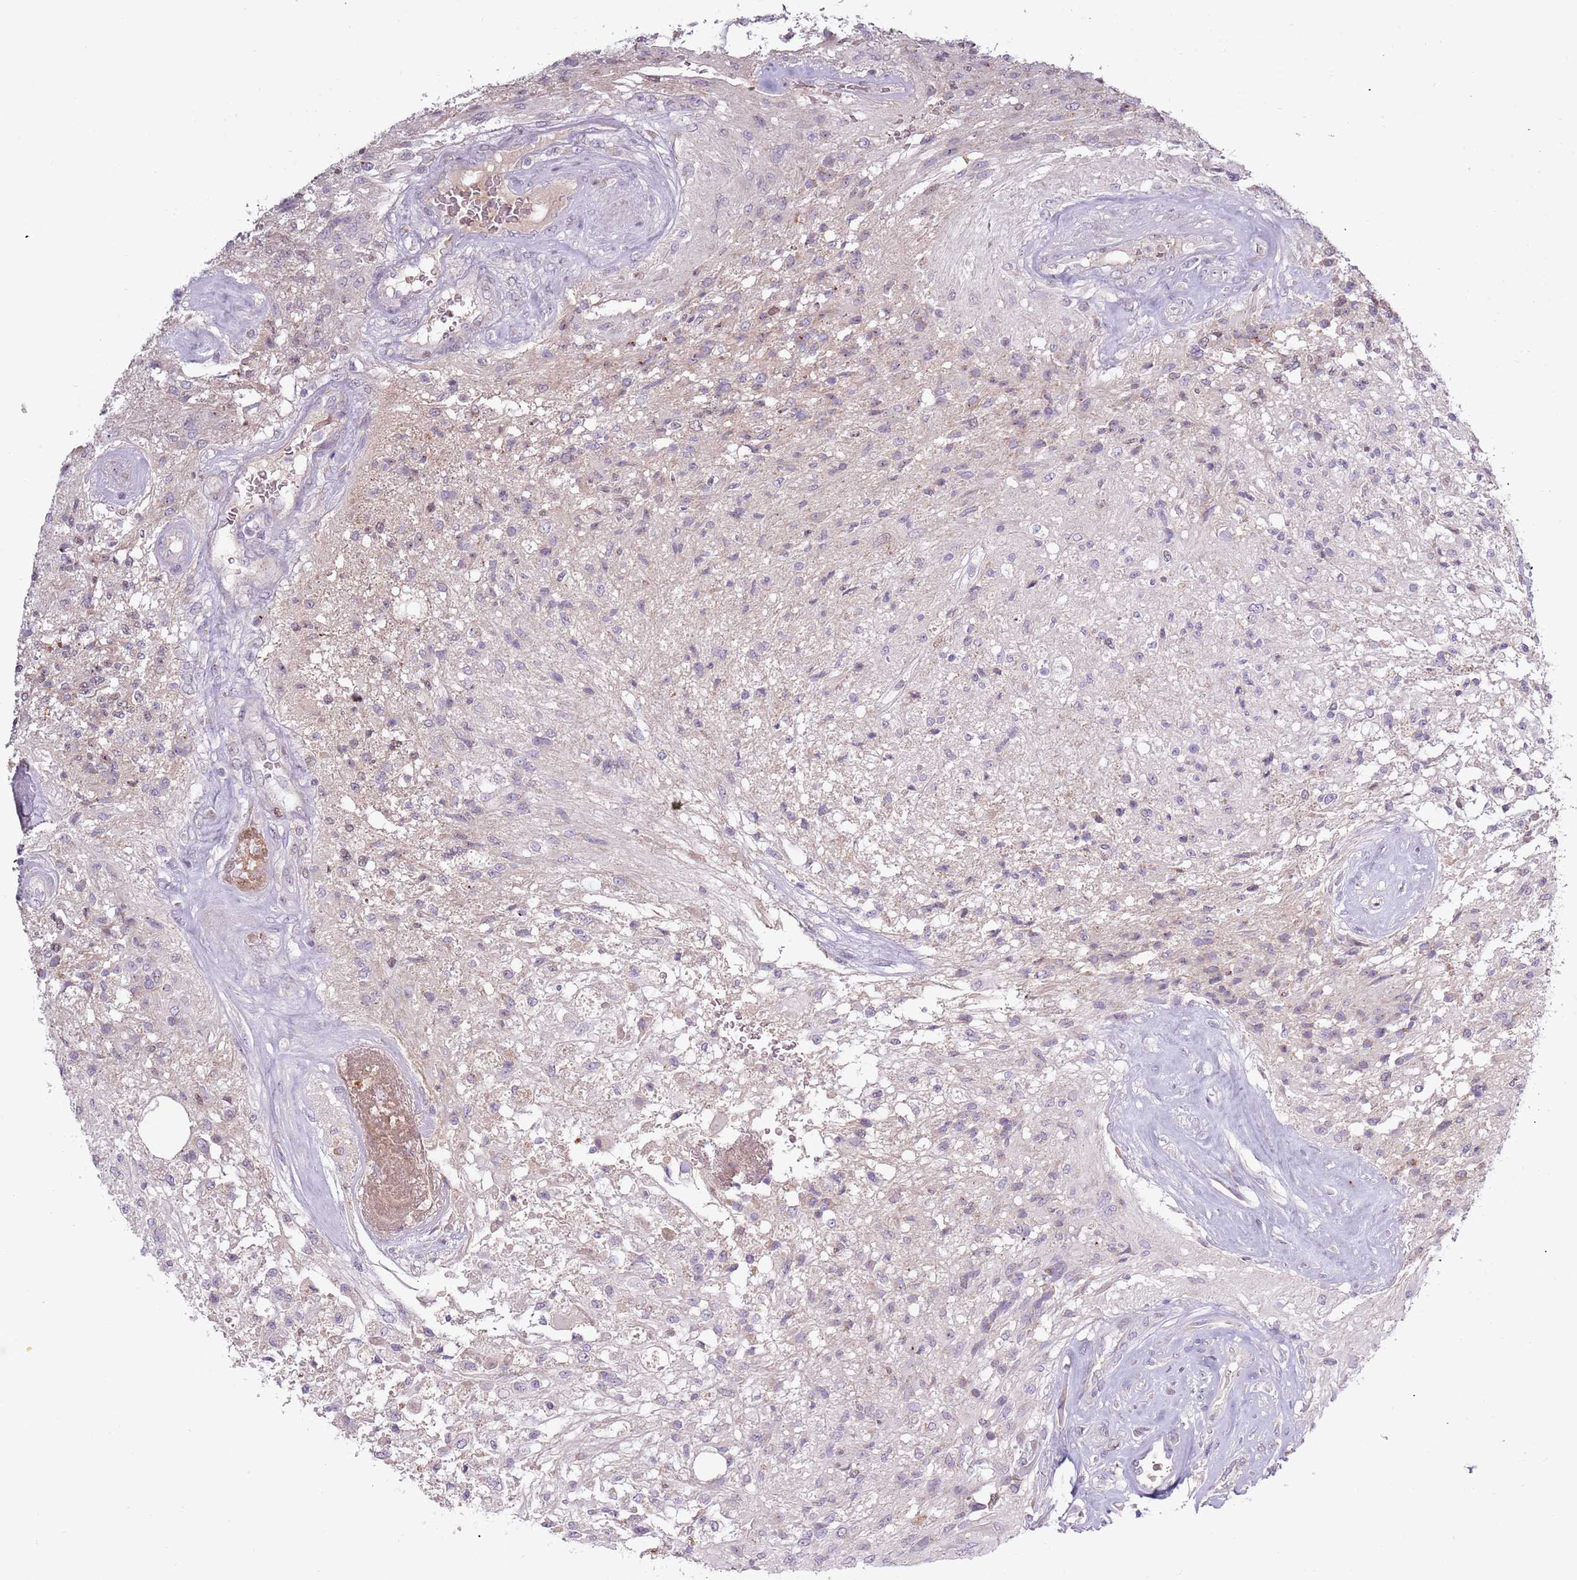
{"staining": {"intensity": "weak", "quantity": "<25%", "location": "nuclear"}, "tissue": "glioma", "cell_type": "Tumor cells", "image_type": "cancer", "snomed": [{"axis": "morphology", "description": "Glioma, malignant, High grade"}, {"axis": "topography", "description": "Brain"}], "caption": "DAB immunohistochemical staining of glioma exhibits no significant staining in tumor cells.", "gene": "SYS1", "patient": {"sex": "male", "age": 56}}